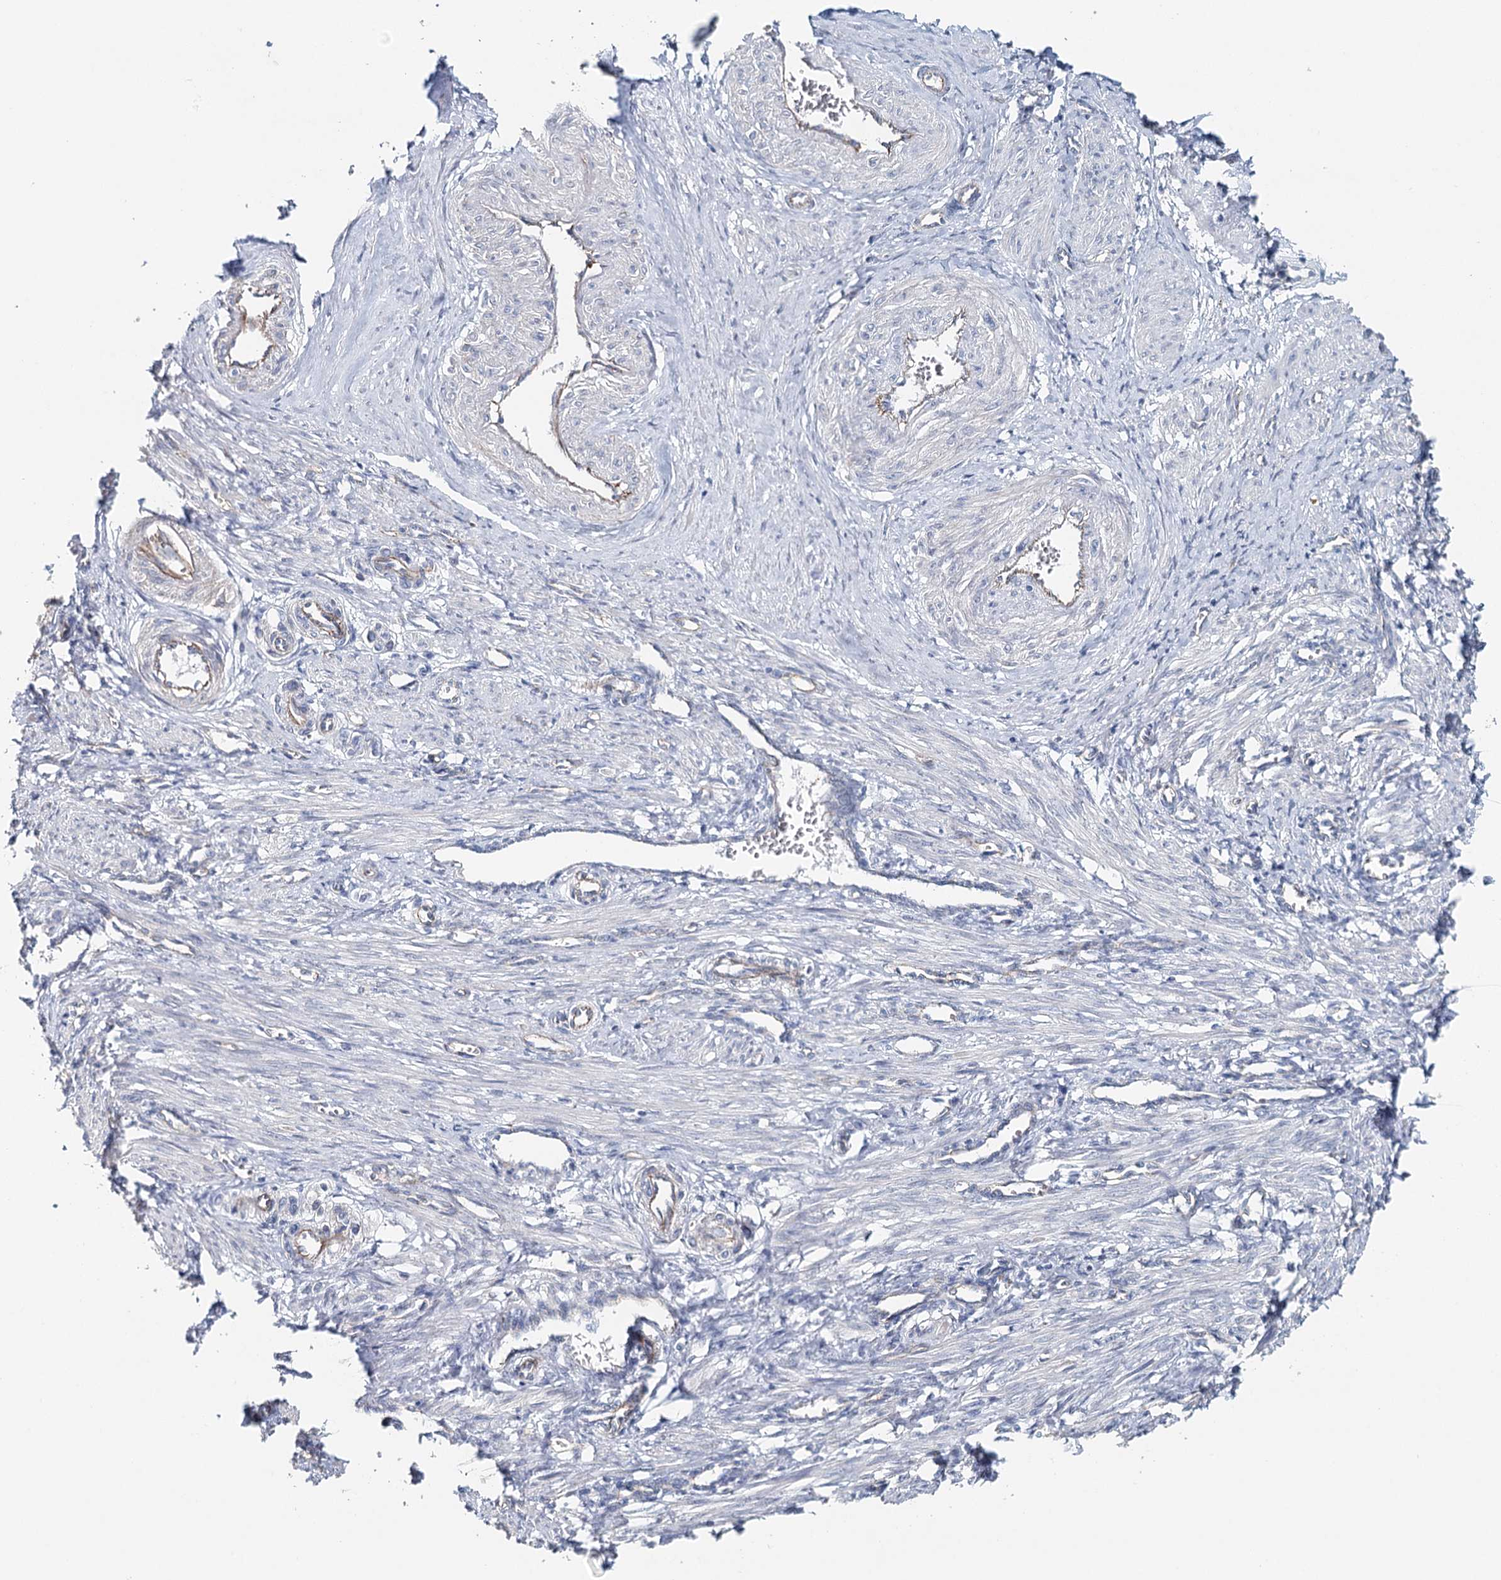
{"staining": {"intensity": "negative", "quantity": "none", "location": "none"}, "tissue": "smooth muscle", "cell_type": "Smooth muscle cells", "image_type": "normal", "snomed": [{"axis": "morphology", "description": "Normal tissue, NOS"}, {"axis": "topography", "description": "Endometrium"}], "caption": "DAB (3,3'-diaminobenzidine) immunohistochemical staining of unremarkable smooth muscle shows no significant expression in smooth muscle cells.", "gene": "SYNPO", "patient": {"sex": "female", "age": 33}}